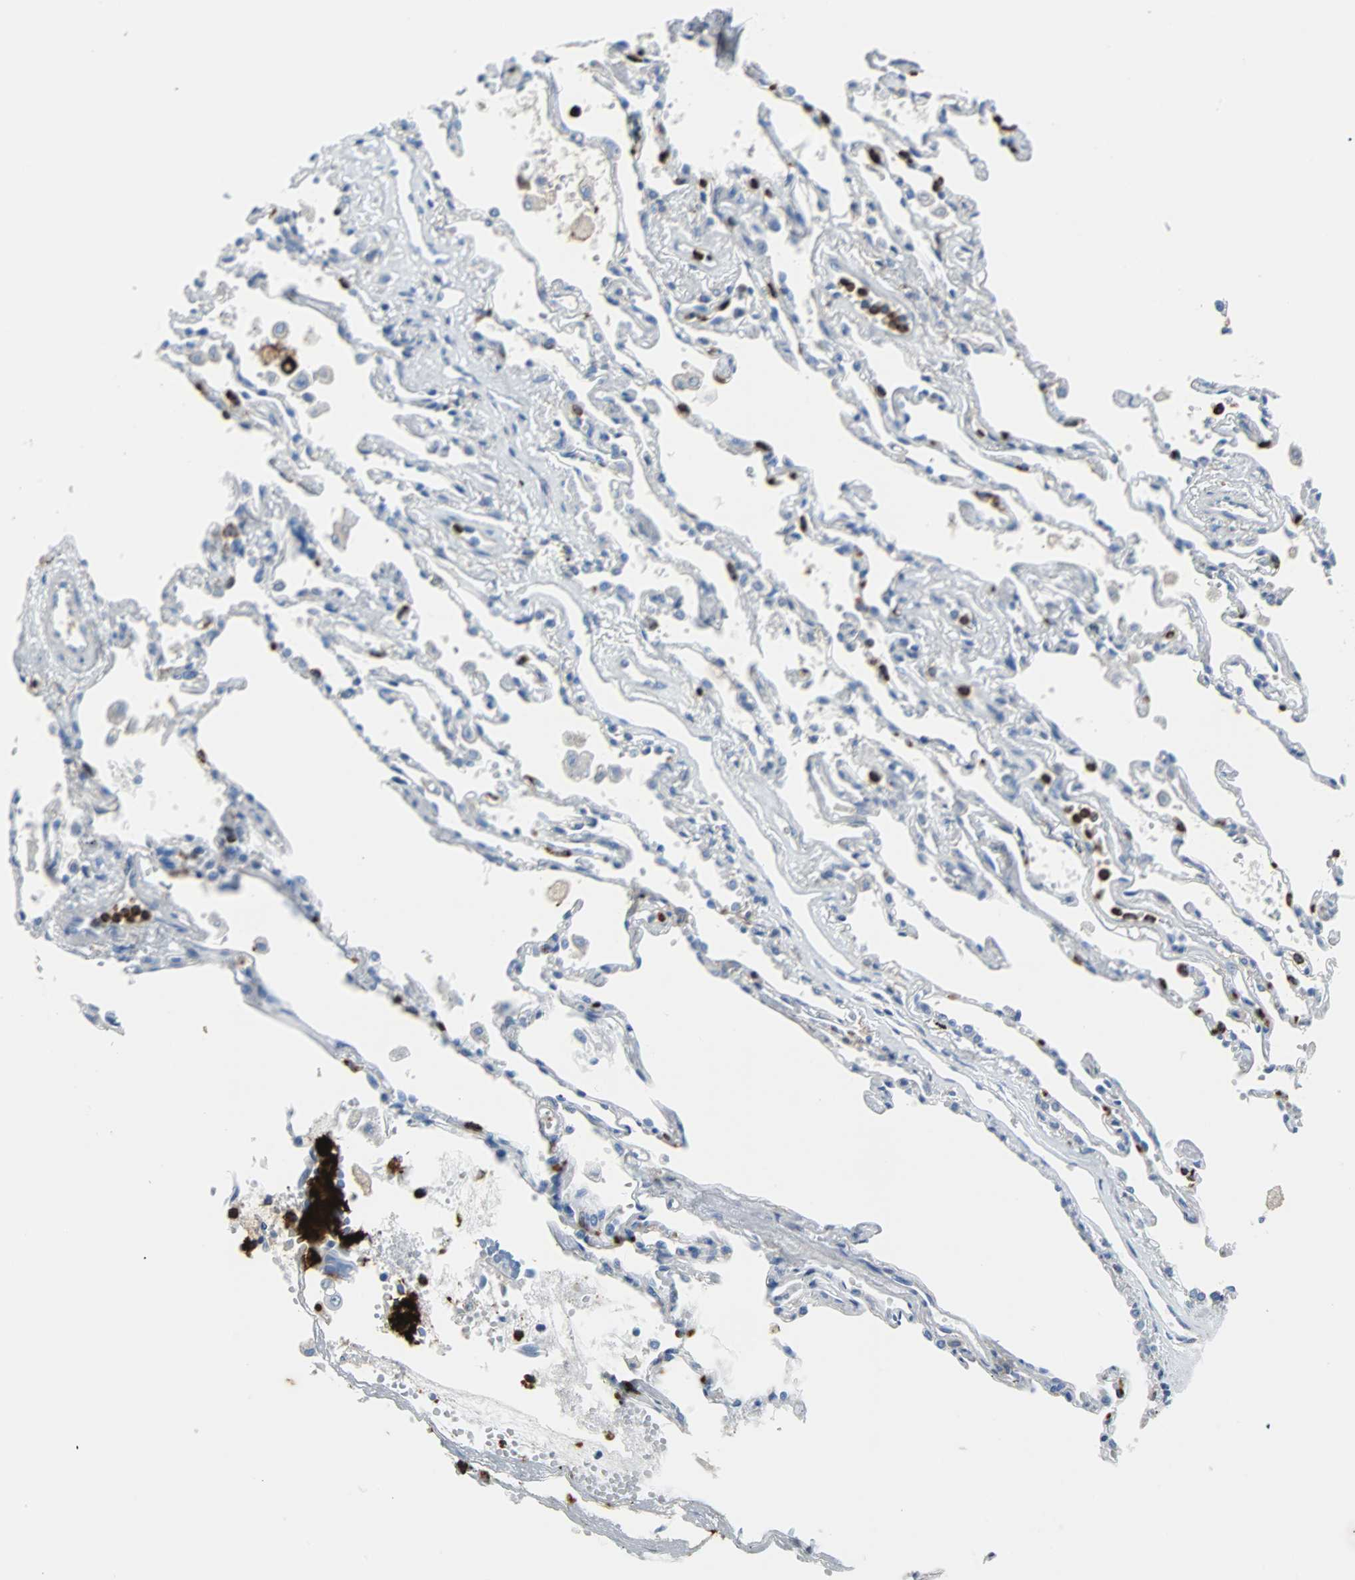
{"staining": {"intensity": "negative", "quantity": "none", "location": "none"}, "tissue": "adipose tissue", "cell_type": "Adipocytes", "image_type": "normal", "snomed": [{"axis": "morphology", "description": "Normal tissue, NOS"}, {"axis": "morphology", "description": "Adenocarcinoma, NOS"}, {"axis": "topography", "description": "Cartilage tissue"}, {"axis": "topography", "description": "Bronchus"}, {"axis": "topography", "description": "Lung"}], "caption": "This is a histopathology image of immunohistochemistry (IHC) staining of unremarkable adipose tissue, which shows no staining in adipocytes. (DAB (3,3'-diaminobenzidine) immunohistochemistry, high magnification).", "gene": "CLEC4A", "patient": {"sex": "female", "age": 67}}